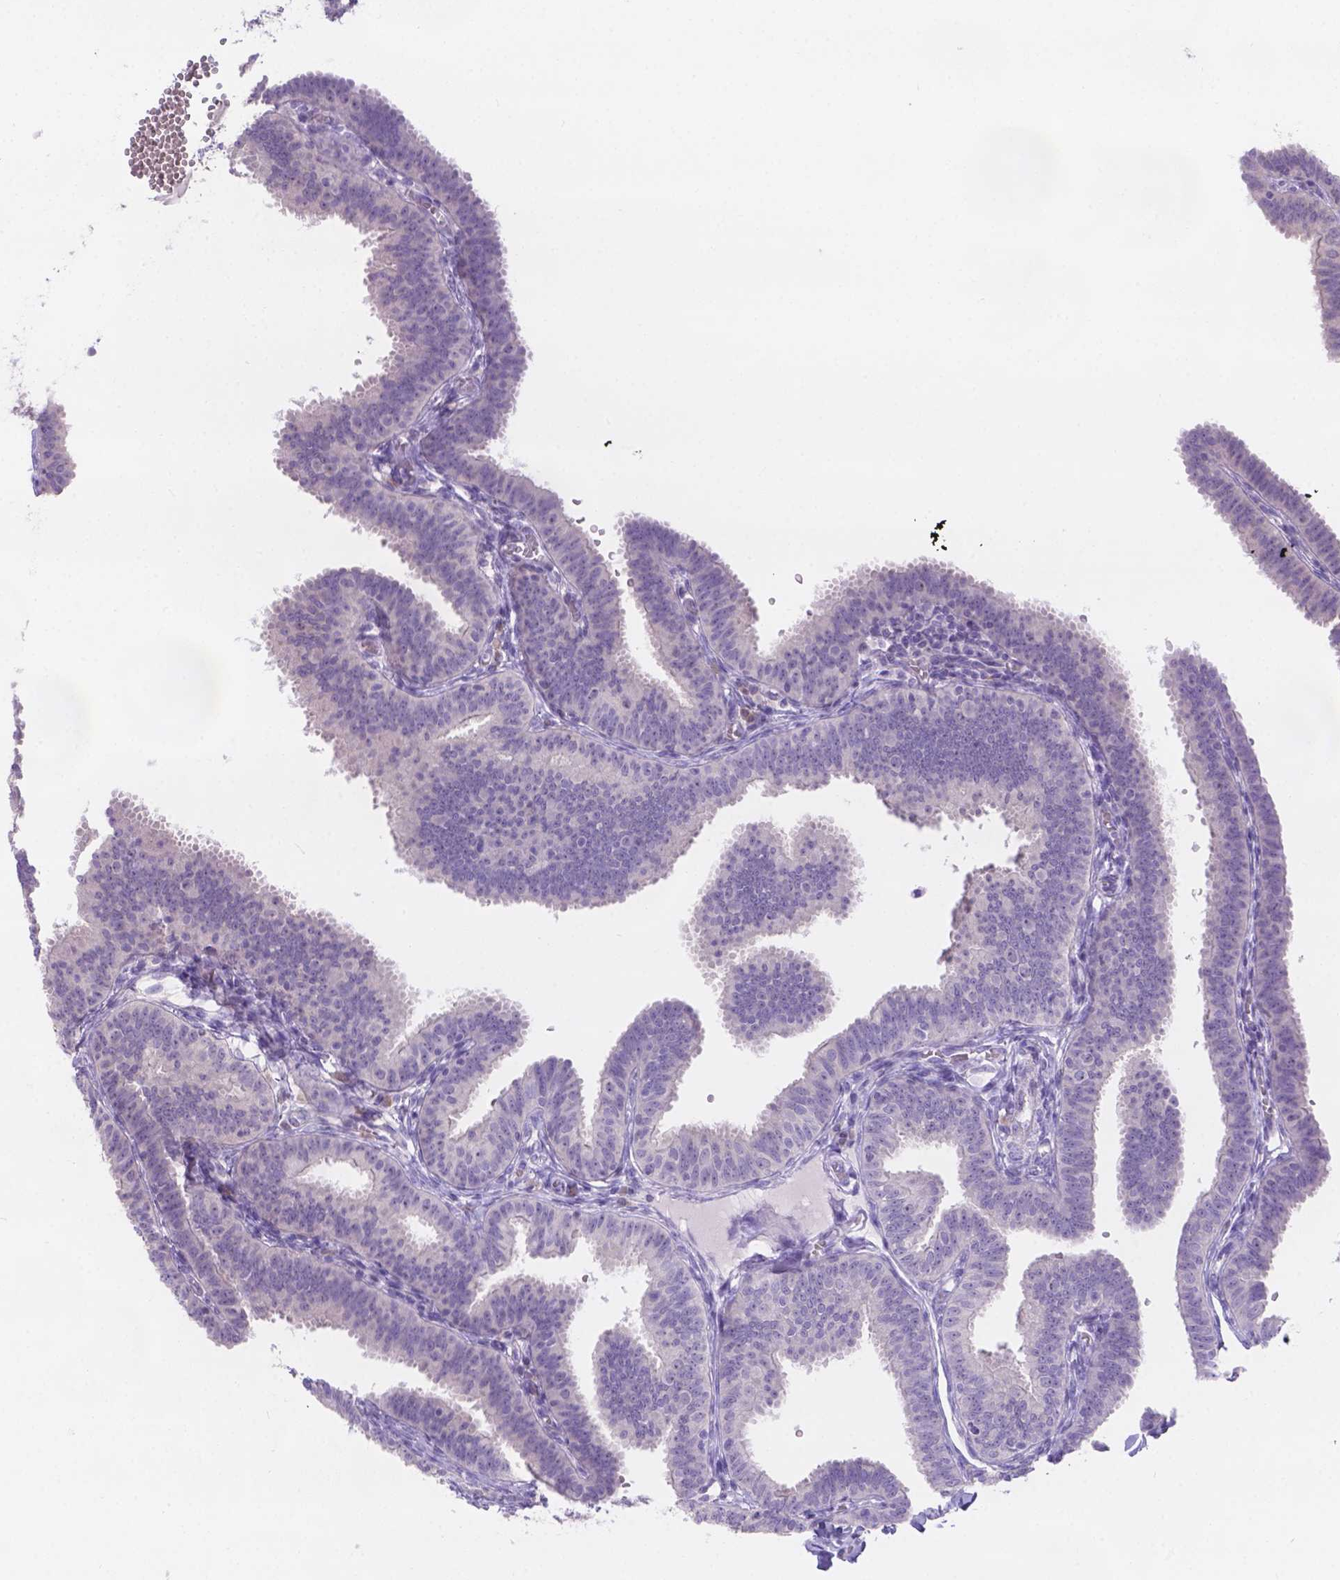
{"staining": {"intensity": "weak", "quantity": "<25%", "location": "cytoplasmic/membranous"}, "tissue": "fallopian tube", "cell_type": "Glandular cells", "image_type": "normal", "snomed": [{"axis": "morphology", "description": "Normal tissue, NOS"}, {"axis": "topography", "description": "Fallopian tube"}], "caption": "This is an immunohistochemistry (IHC) photomicrograph of unremarkable human fallopian tube. There is no staining in glandular cells.", "gene": "CD96", "patient": {"sex": "female", "age": 25}}